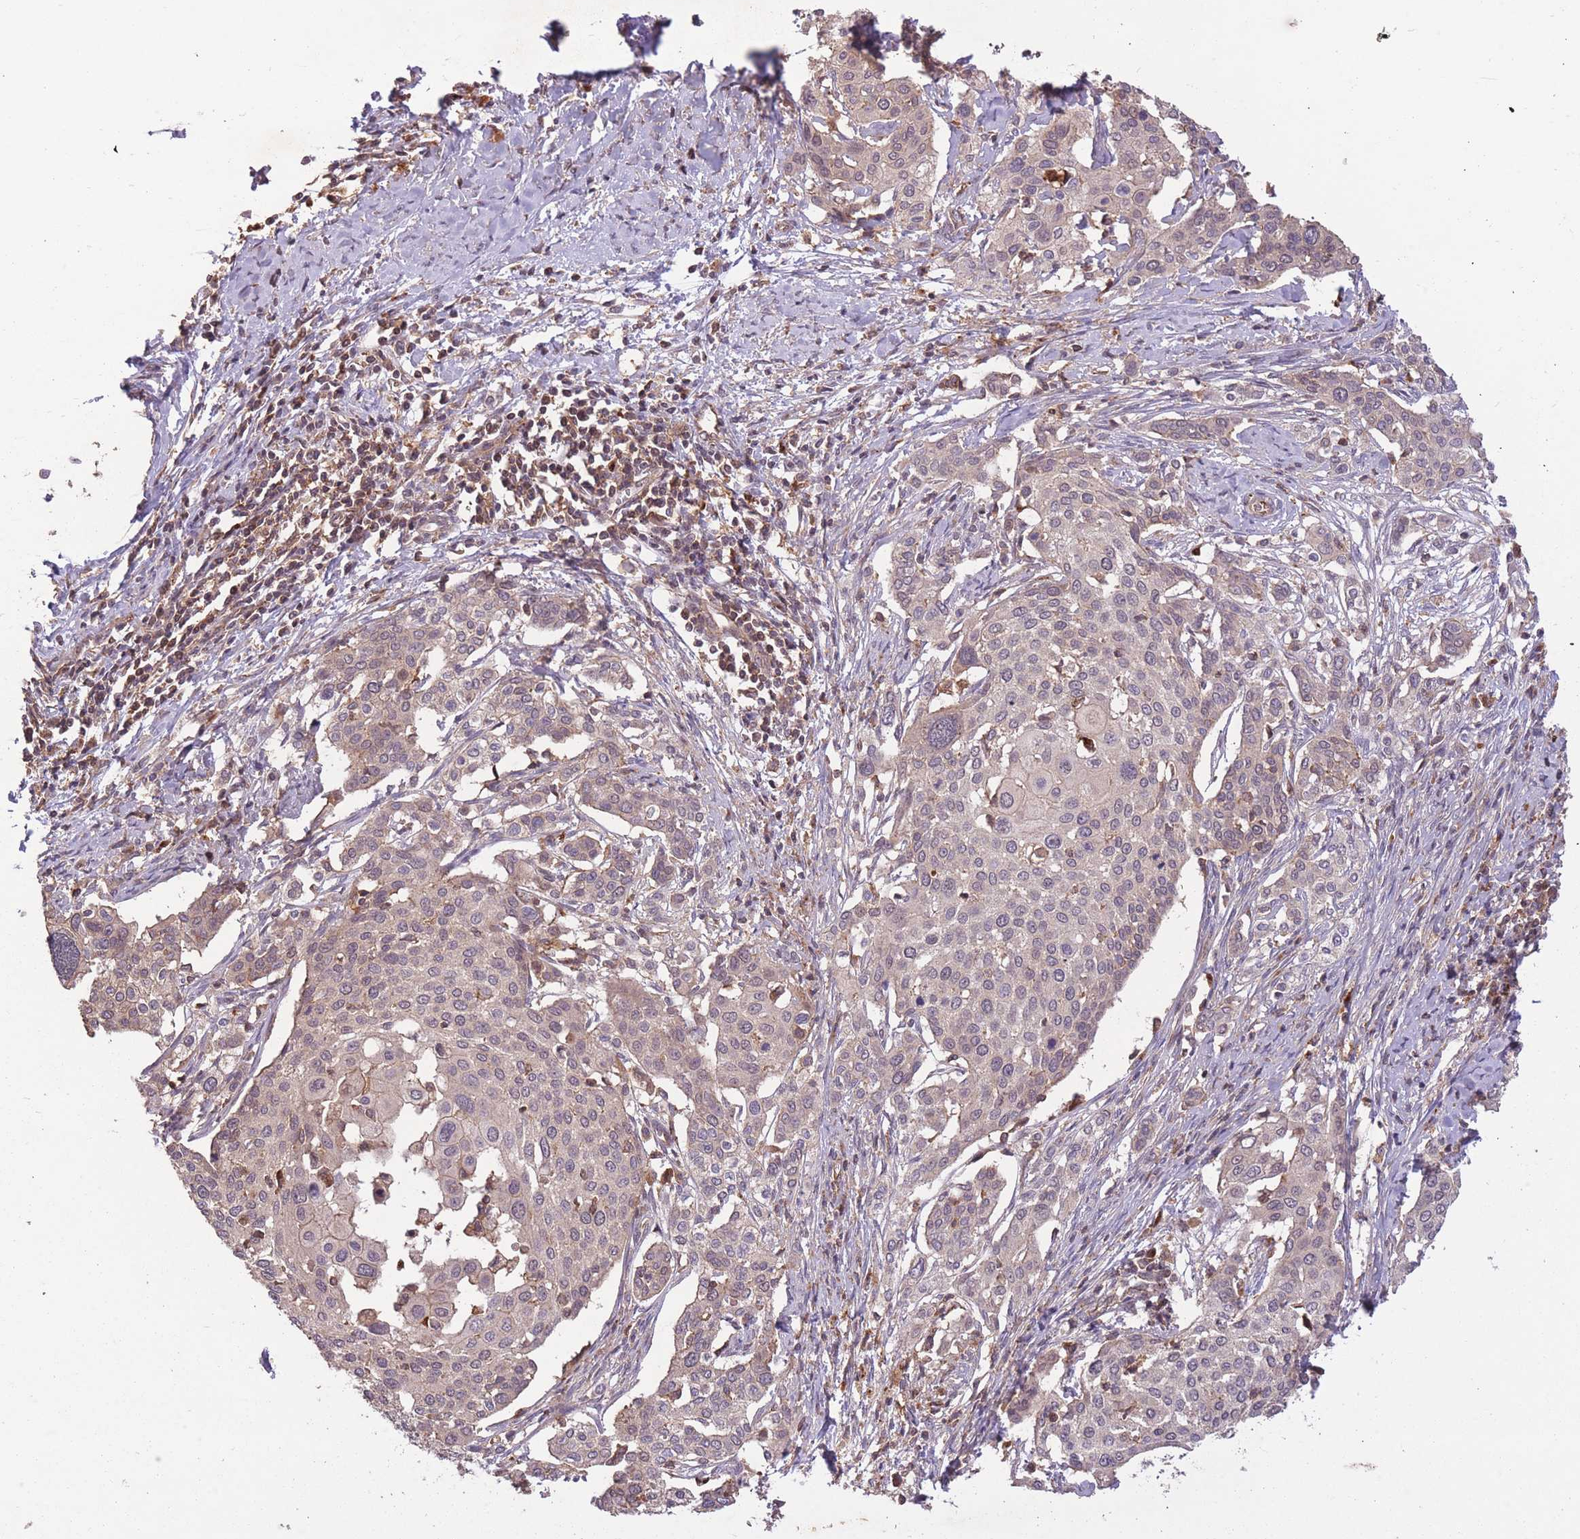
{"staining": {"intensity": "weak", "quantity": "25%-75%", "location": "cytoplasmic/membranous"}, "tissue": "cervical cancer", "cell_type": "Tumor cells", "image_type": "cancer", "snomed": [{"axis": "morphology", "description": "Squamous cell carcinoma, NOS"}, {"axis": "topography", "description": "Cervix"}], "caption": "Protein expression analysis of human squamous cell carcinoma (cervical) reveals weak cytoplasmic/membranous staining in approximately 25%-75% of tumor cells.", "gene": "POLR3F", "patient": {"sex": "female", "age": 44}}